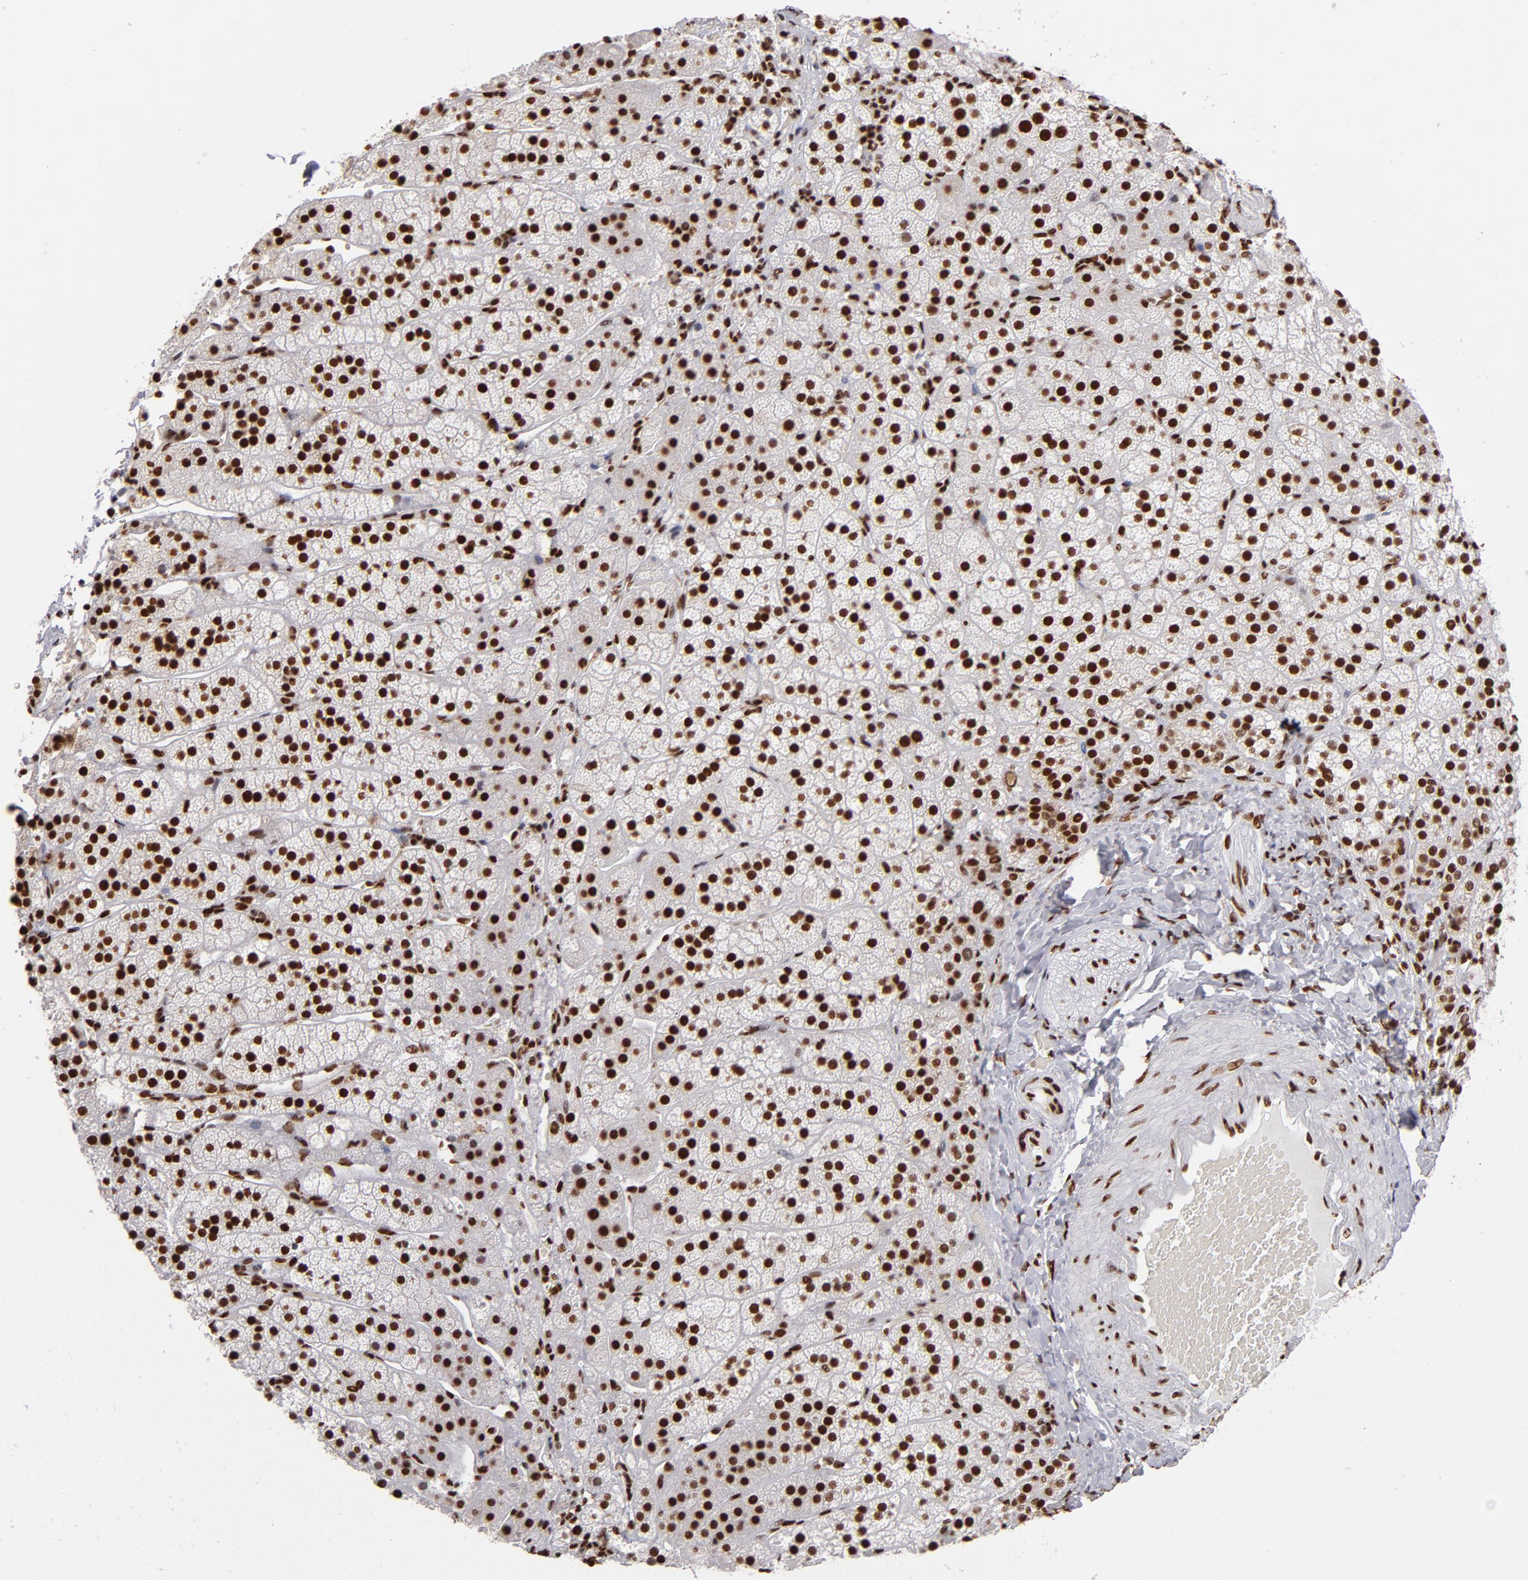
{"staining": {"intensity": "strong", "quantity": ">75%", "location": "nuclear"}, "tissue": "adrenal gland", "cell_type": "Glandular cells", "image_type": "normal", "snomed": [{"axis": "morphology", "description": "Normal tissue, NOS"}, {"axis": "topography", "description": "Adrenal gland"}], "caption": "IHC staining of normal adrenal gland, which reveals high levels of strong nuclear positivity in approximately >75% of glandular cells indicating strong nuclear protein expression. The staining was performed using DAB (brown) for protein detection and nuclei were counterstained in hematoxylin (blue).", "gene": "MRE11", "patient": {"sex": "female", "age": 44}}